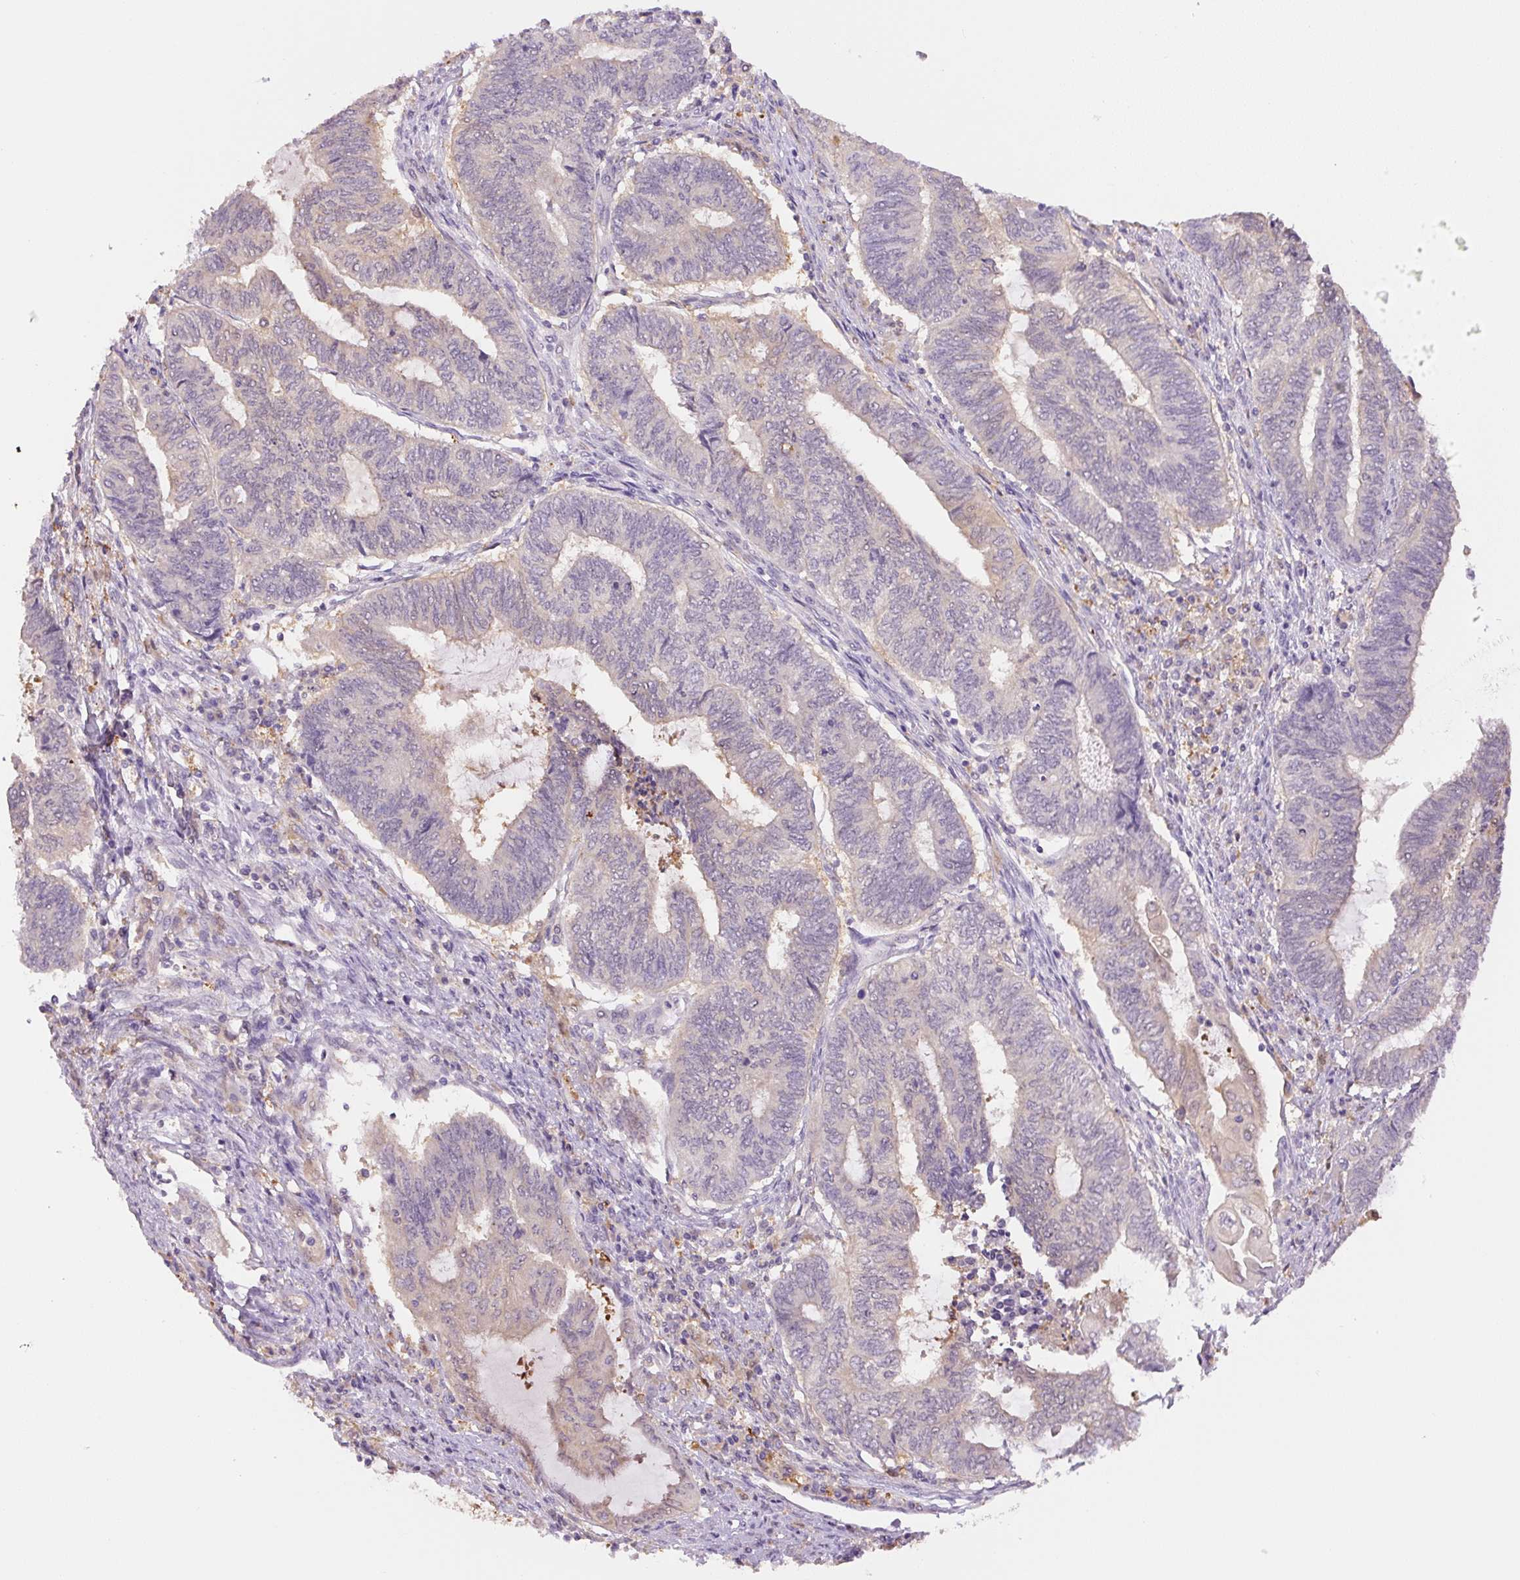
{"staining": {"intensity": "negative", "quantity": "none", "location": "none"}, "tissue": "endometrial cancer", "cell_type": "Tumor cells", "image_type": "cancer", "snomed": [{"axis": "morphology", "description": "Adenocarcinoma, NOS"}, {"axis": "topography", "description": "Uterus"}, {"axis": "topography", "description": "Endometrium"}], "caption": "Tumor cells show no significant staining in endometrial cancer (adenocarcinoma).", "gene": "SPSB2", "patient": {"sex": "female", "age": 70}}